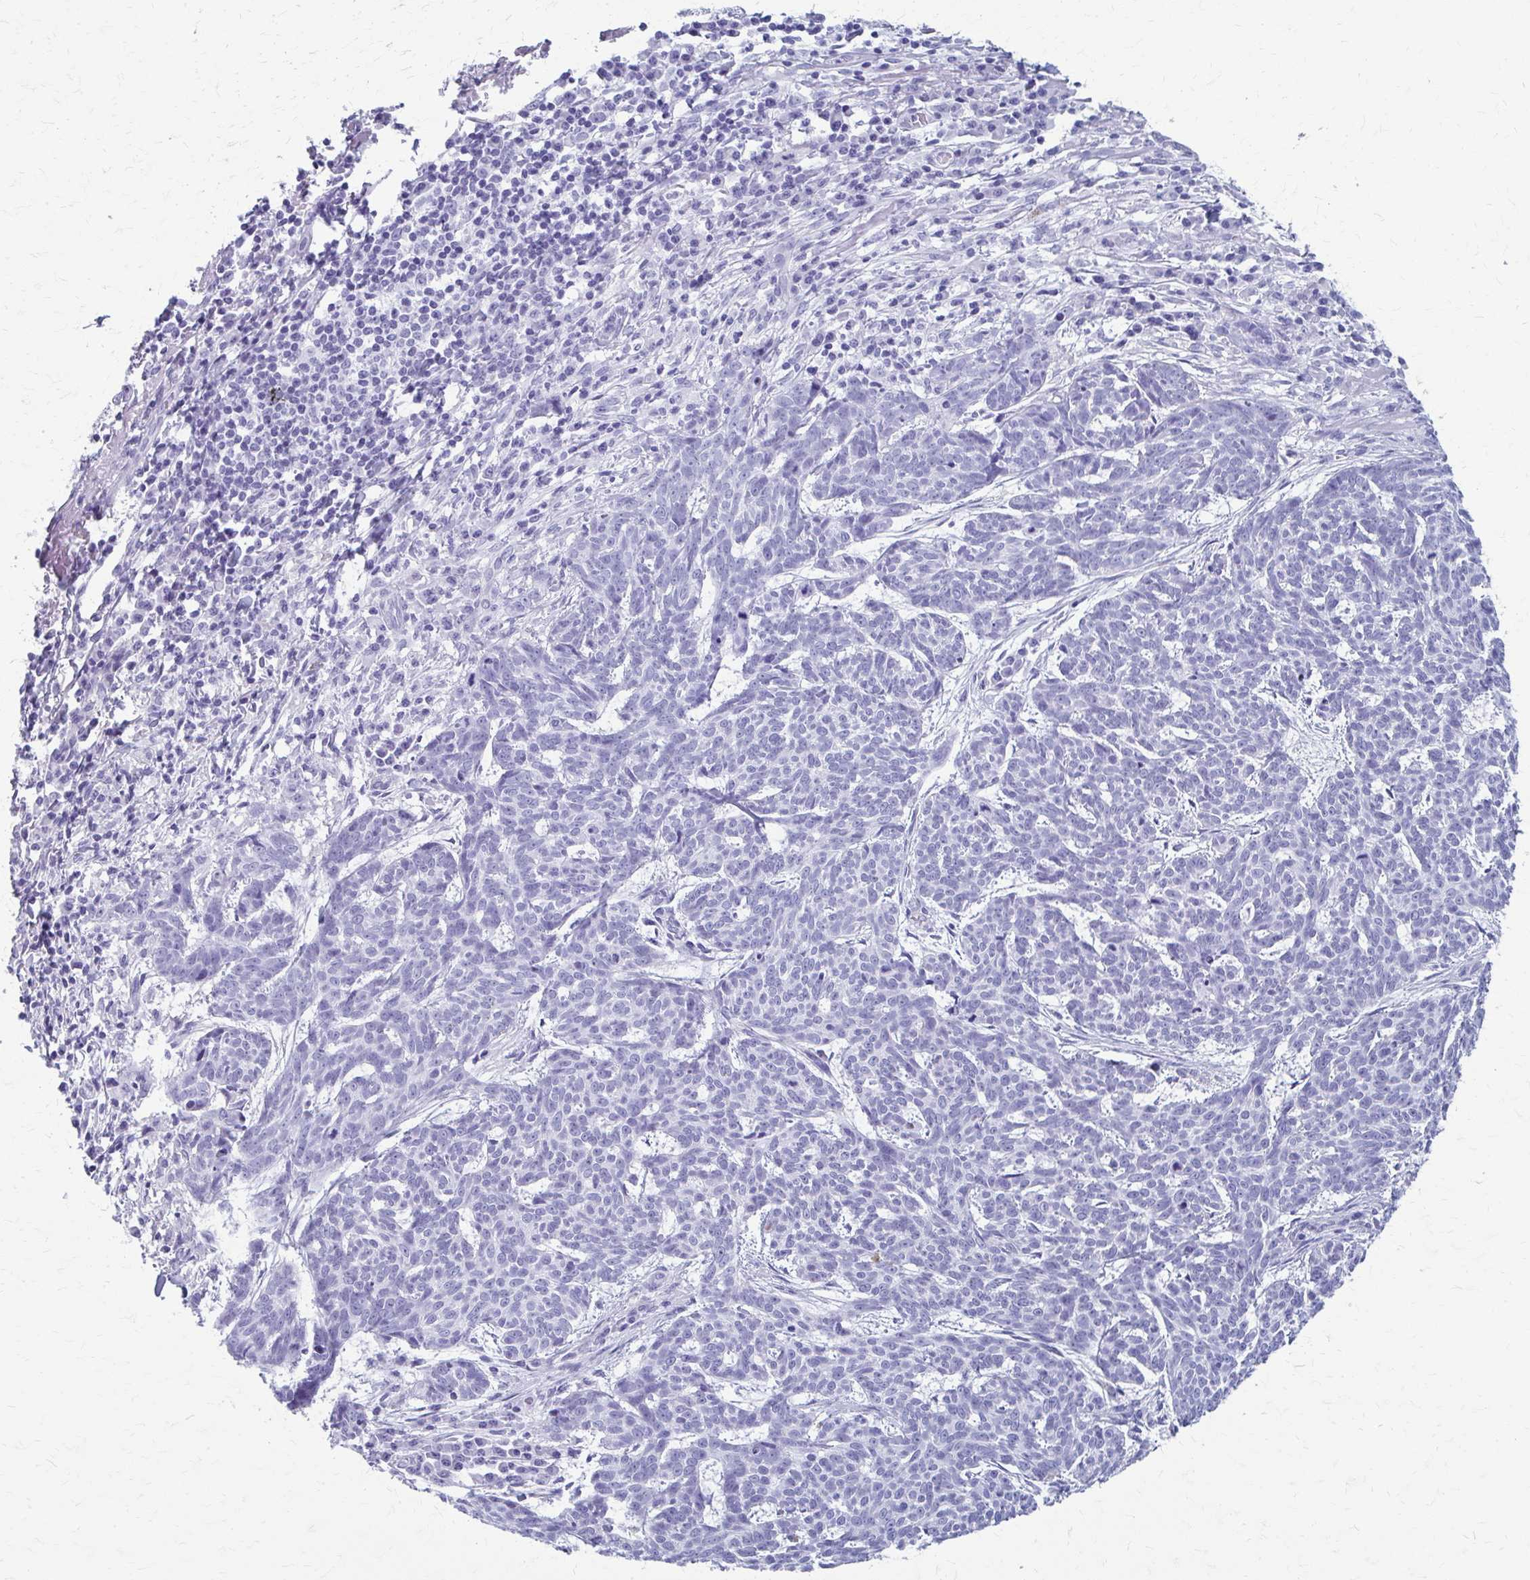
{"staining": {"intensity": "negative", "quantity": "none", "location": "none"}, "tissue": "skin cancer", "cell_type": "Tumor cells", "image_type": "cancer", "snomed": [{"axis": "morphology", "description": "Basal cell carcinoma"}, {"axis": "topography", "description": "Skin"}], "caption": "Micrograph shows no protein staining in tumor cells of skin cancer (basal cell carcinoma) tissue. (Brightfield microscopy of DAB immunohistochemistry at high magnification).", "gene": "CELF5", "patient": {"sex": "female", "age": 93}}